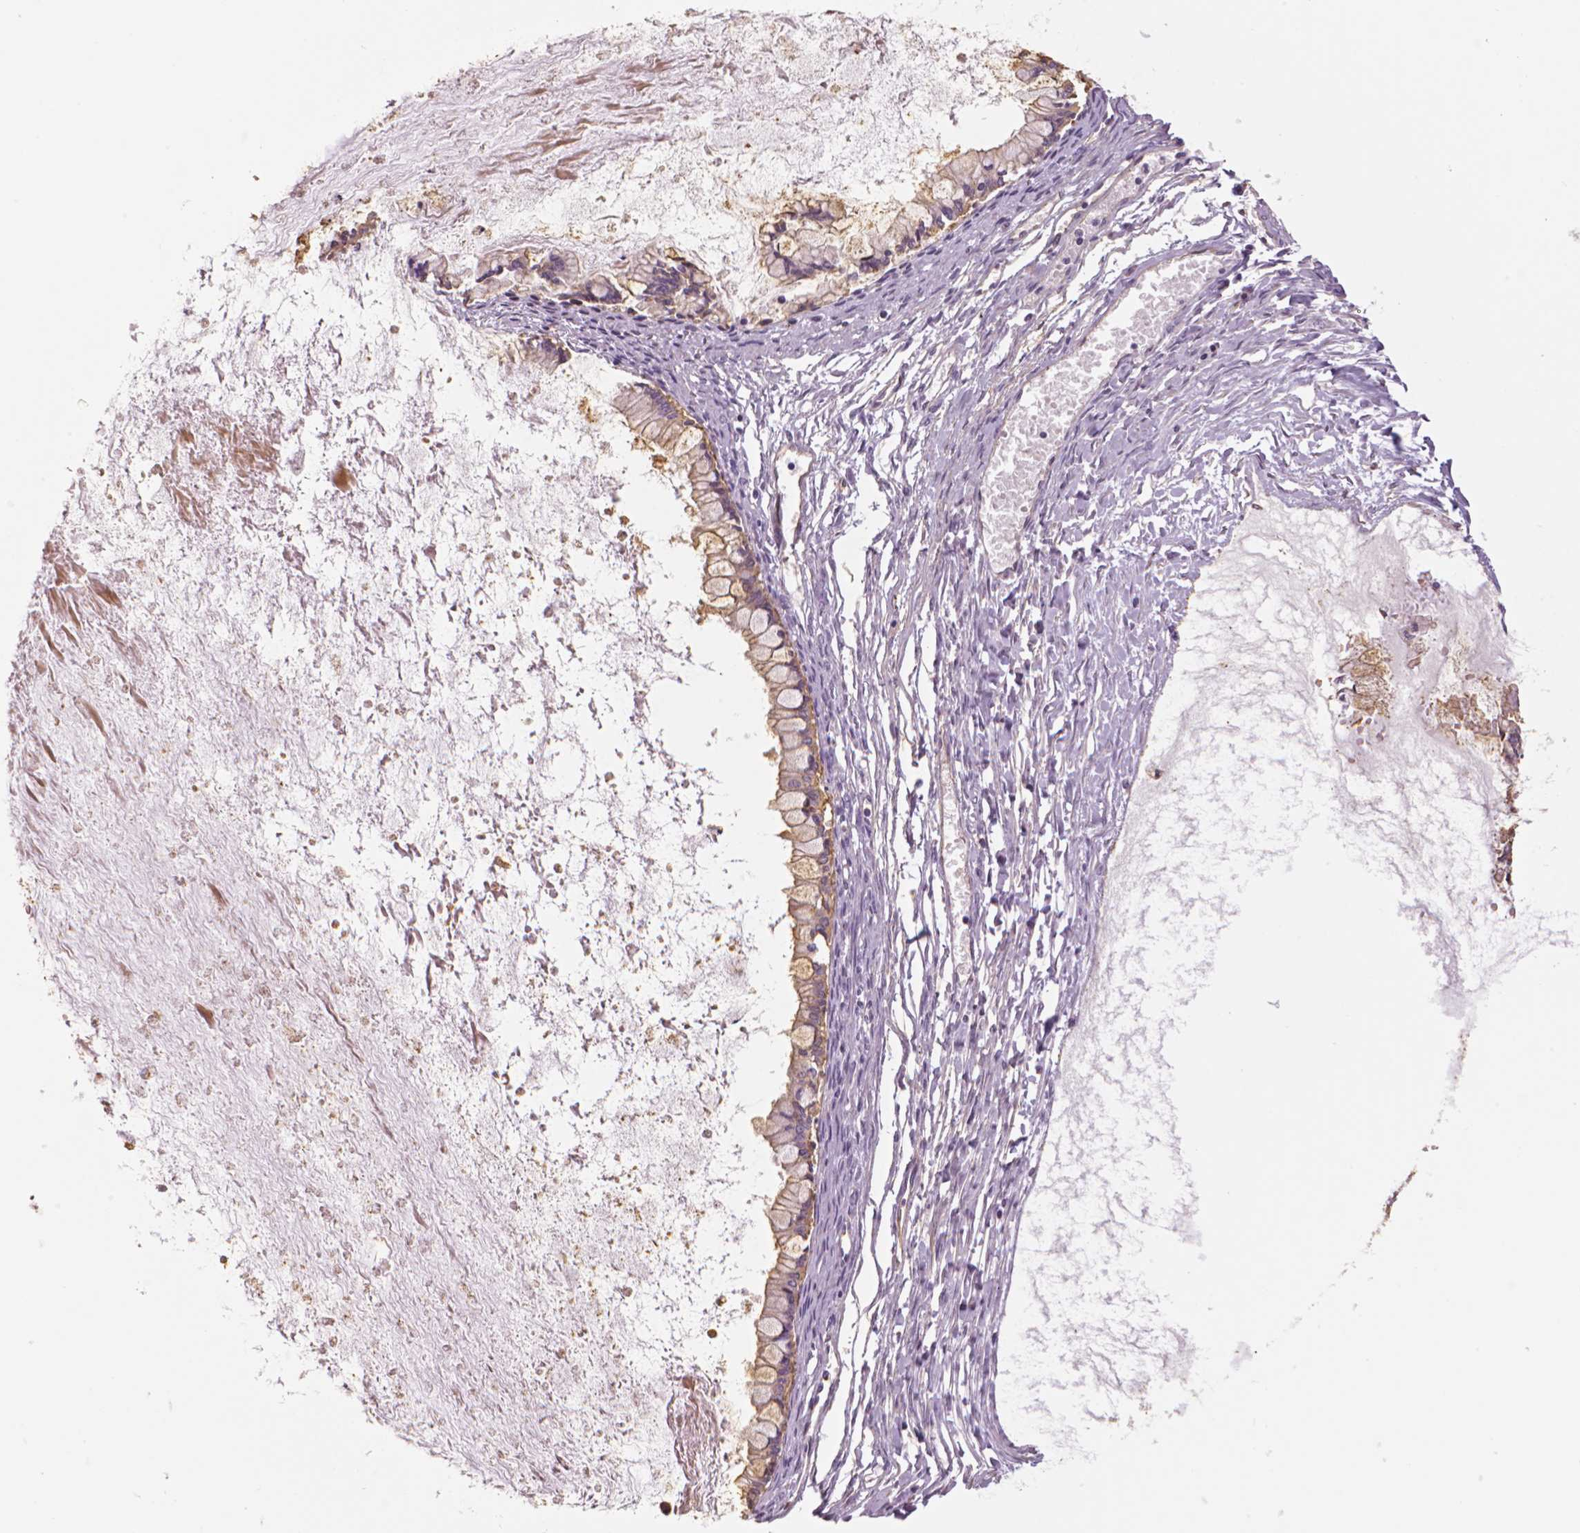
{"staining": {"intensity": "weak", "quantity": "25%-75%", "location": "cytoplasmic/membranous"}, "tissue": "ovarian cancer", "cell_type": "Tumor cells", "image_type": "cancer", "snomed": [{"axis": "morphology", "description": "Cystadenocarcinoma, mucinous, NOS"}, {"axis": "topography", "description": "Ovary"}], "caption": "Immunohistochemistry of human ovarian cancer (mucinous cystadenocarcinoma) shows low levels of weak cytoplasmic/membranous positivity in about 25%-75% of tumor cells. The protein is stained brown, and the nuclei are stained in blue (DAB IHC with brightfield microscopy, high magnification).", "gene": "MKI67", "patient": {"sex": "female", "age": 67}}